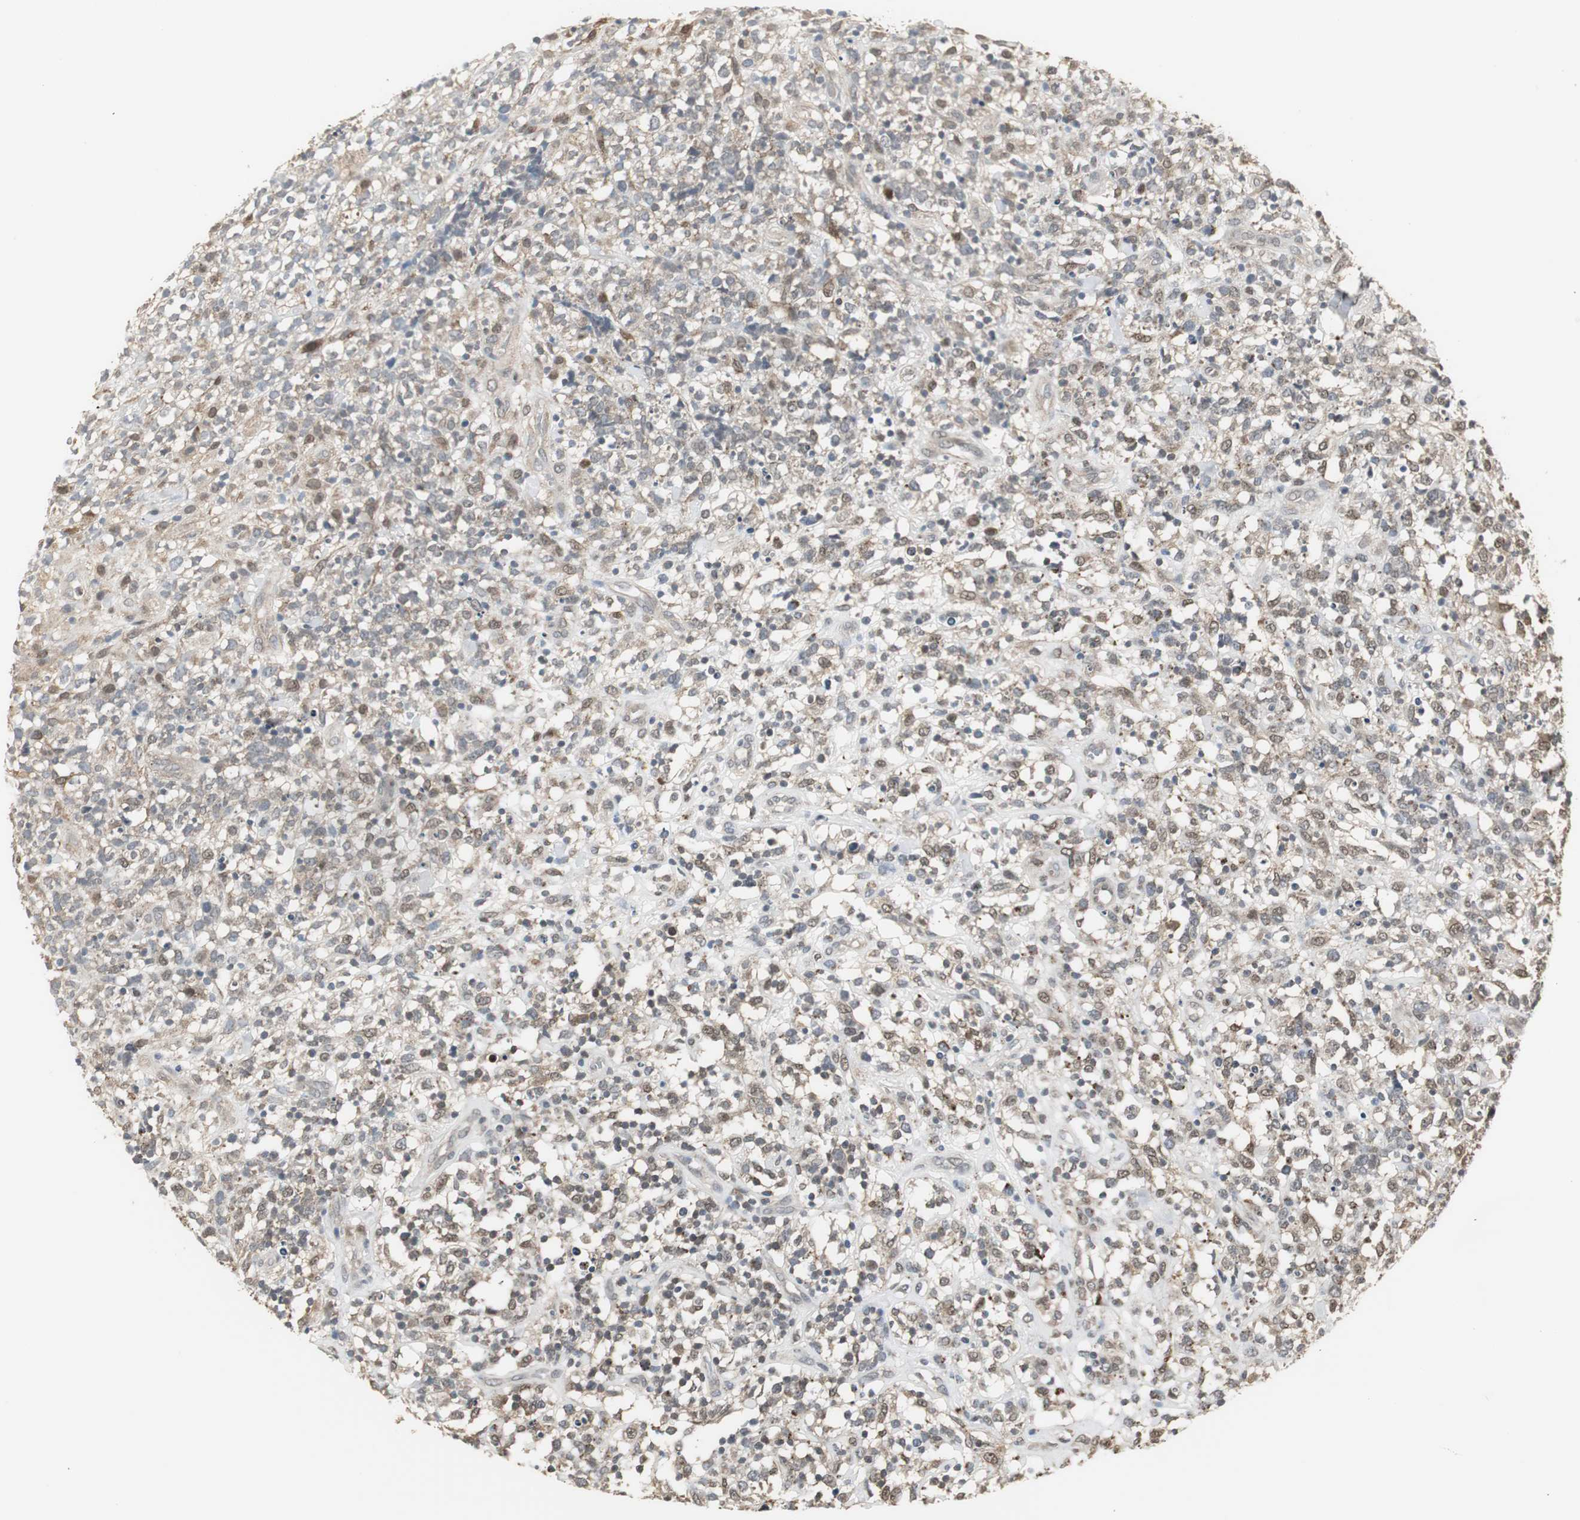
{"staining": {"intensity": "moderate", "quantity": "25%-75%", "location": "cytoplasmic/membranous,nuclear"}, "tissue": "lymphoma", "cell_type": "Tumor cells", "image_type": "cancer", "snomed": [{"axis": "morphology", "description": "Malignant lymphoma, non-Hodgkin's type, High grade"}, {"axis": "topography", "description": "Lymph node"}], "caption": "A histopathology image showing moderate cytoplasmic/membranous and nuclear expression in about 25%-75% of tumor cells in malignant lymphoma, non-Hodgkin's type (high-grade), as visualized by brown immunohistochemical staining.", "gene": "PLIN3", "patient": {"sex": "female", "age": 73}}